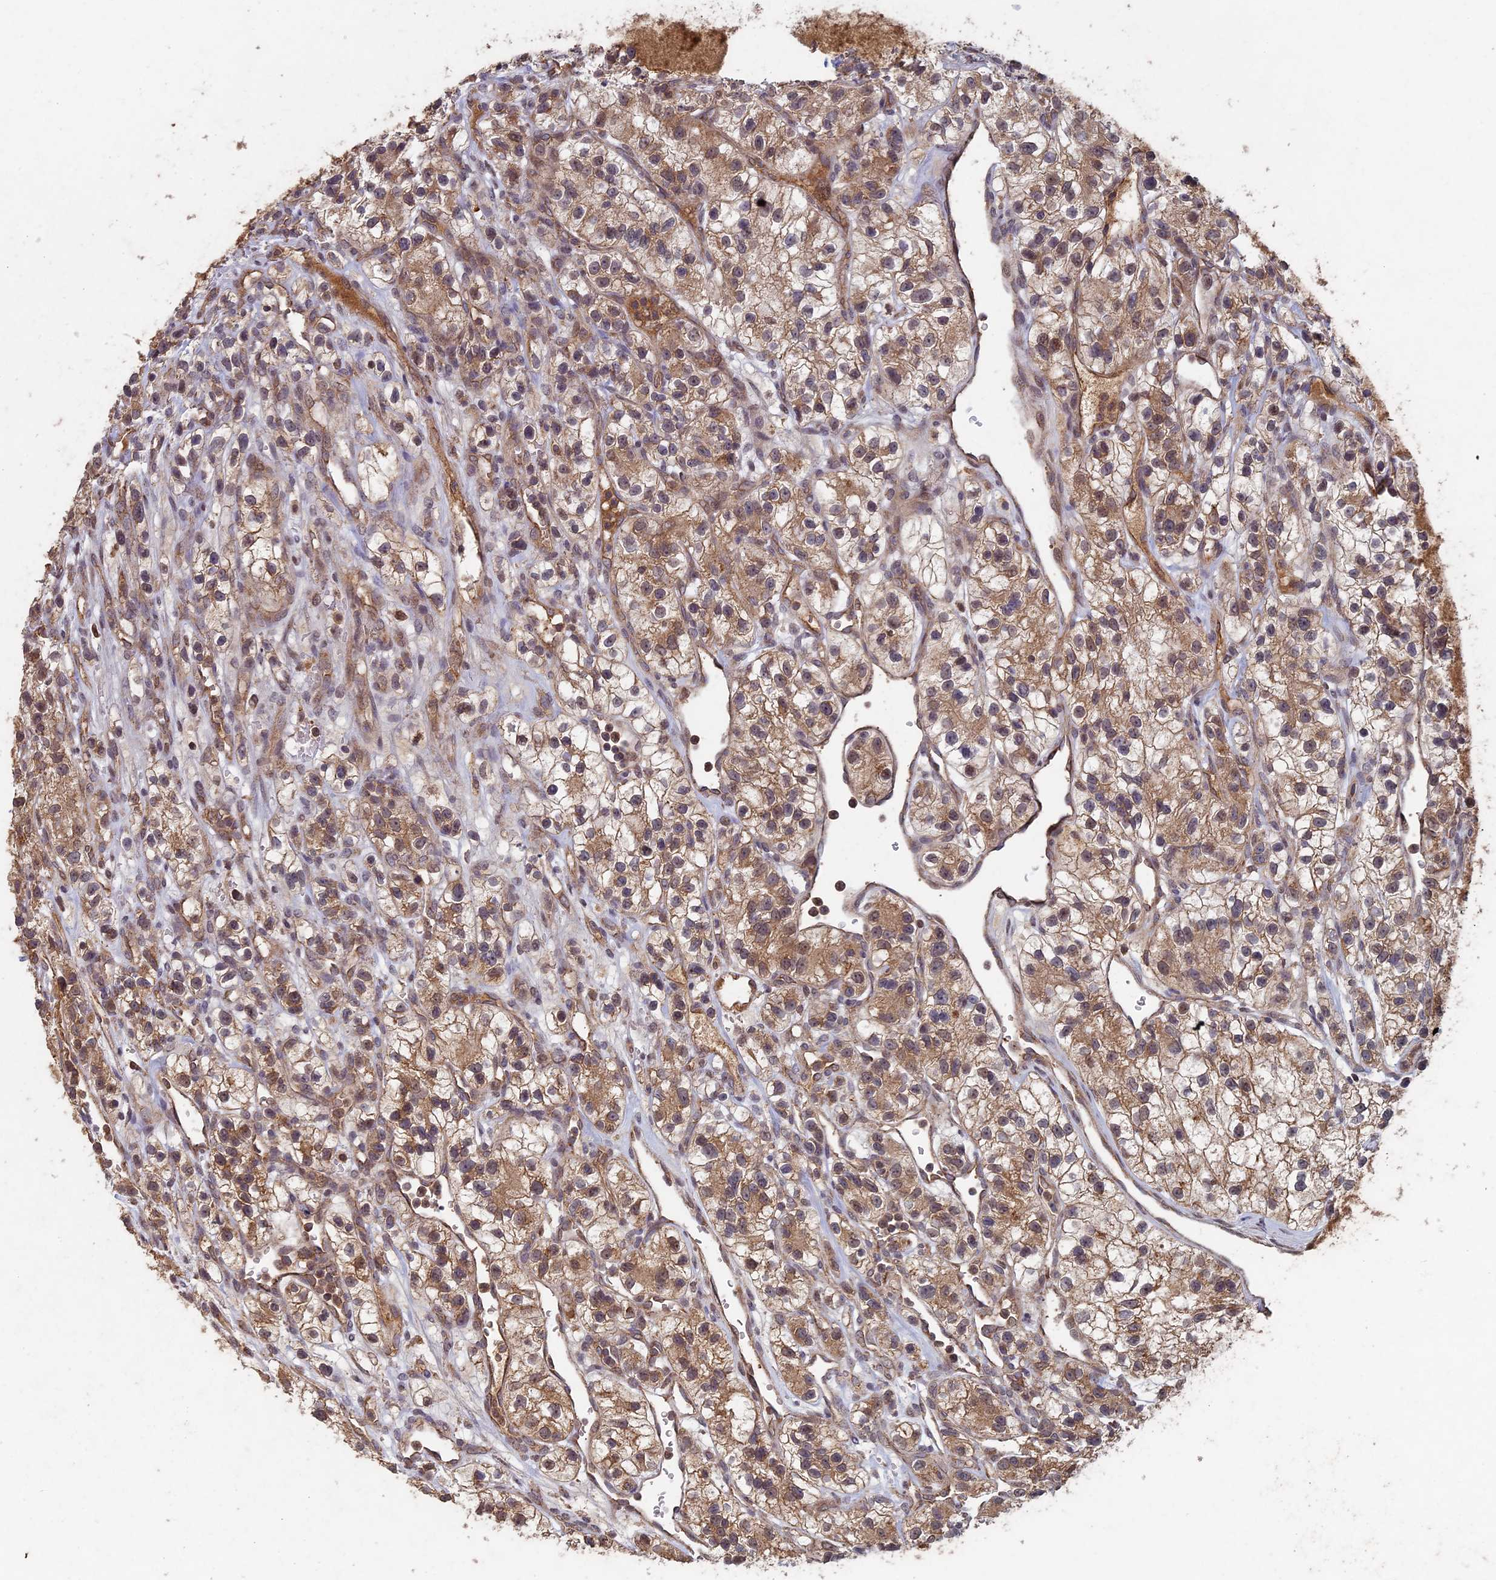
{"staining": {"intensity": "moderate", "quantity": ">75%", "location": "cytoplasmic/membranous"}, "tissue": "renal cancer", "cell_type": "Tumor cells", "image_type": "cancer", "snomed": [{"axis": "morphology", "description": "Adenocarcinoma, NOS"}, {"axis": "topography", "description": "Kidney"}], "caption": "There is medium levels of moderate cytoplasmic/membranous positivity in tumor cells of renal cancer, as demonstrated by immunohistochemical staining (brown color).", "gene": "RCCD1", "patient": {"sex": "female", "age": 57}}